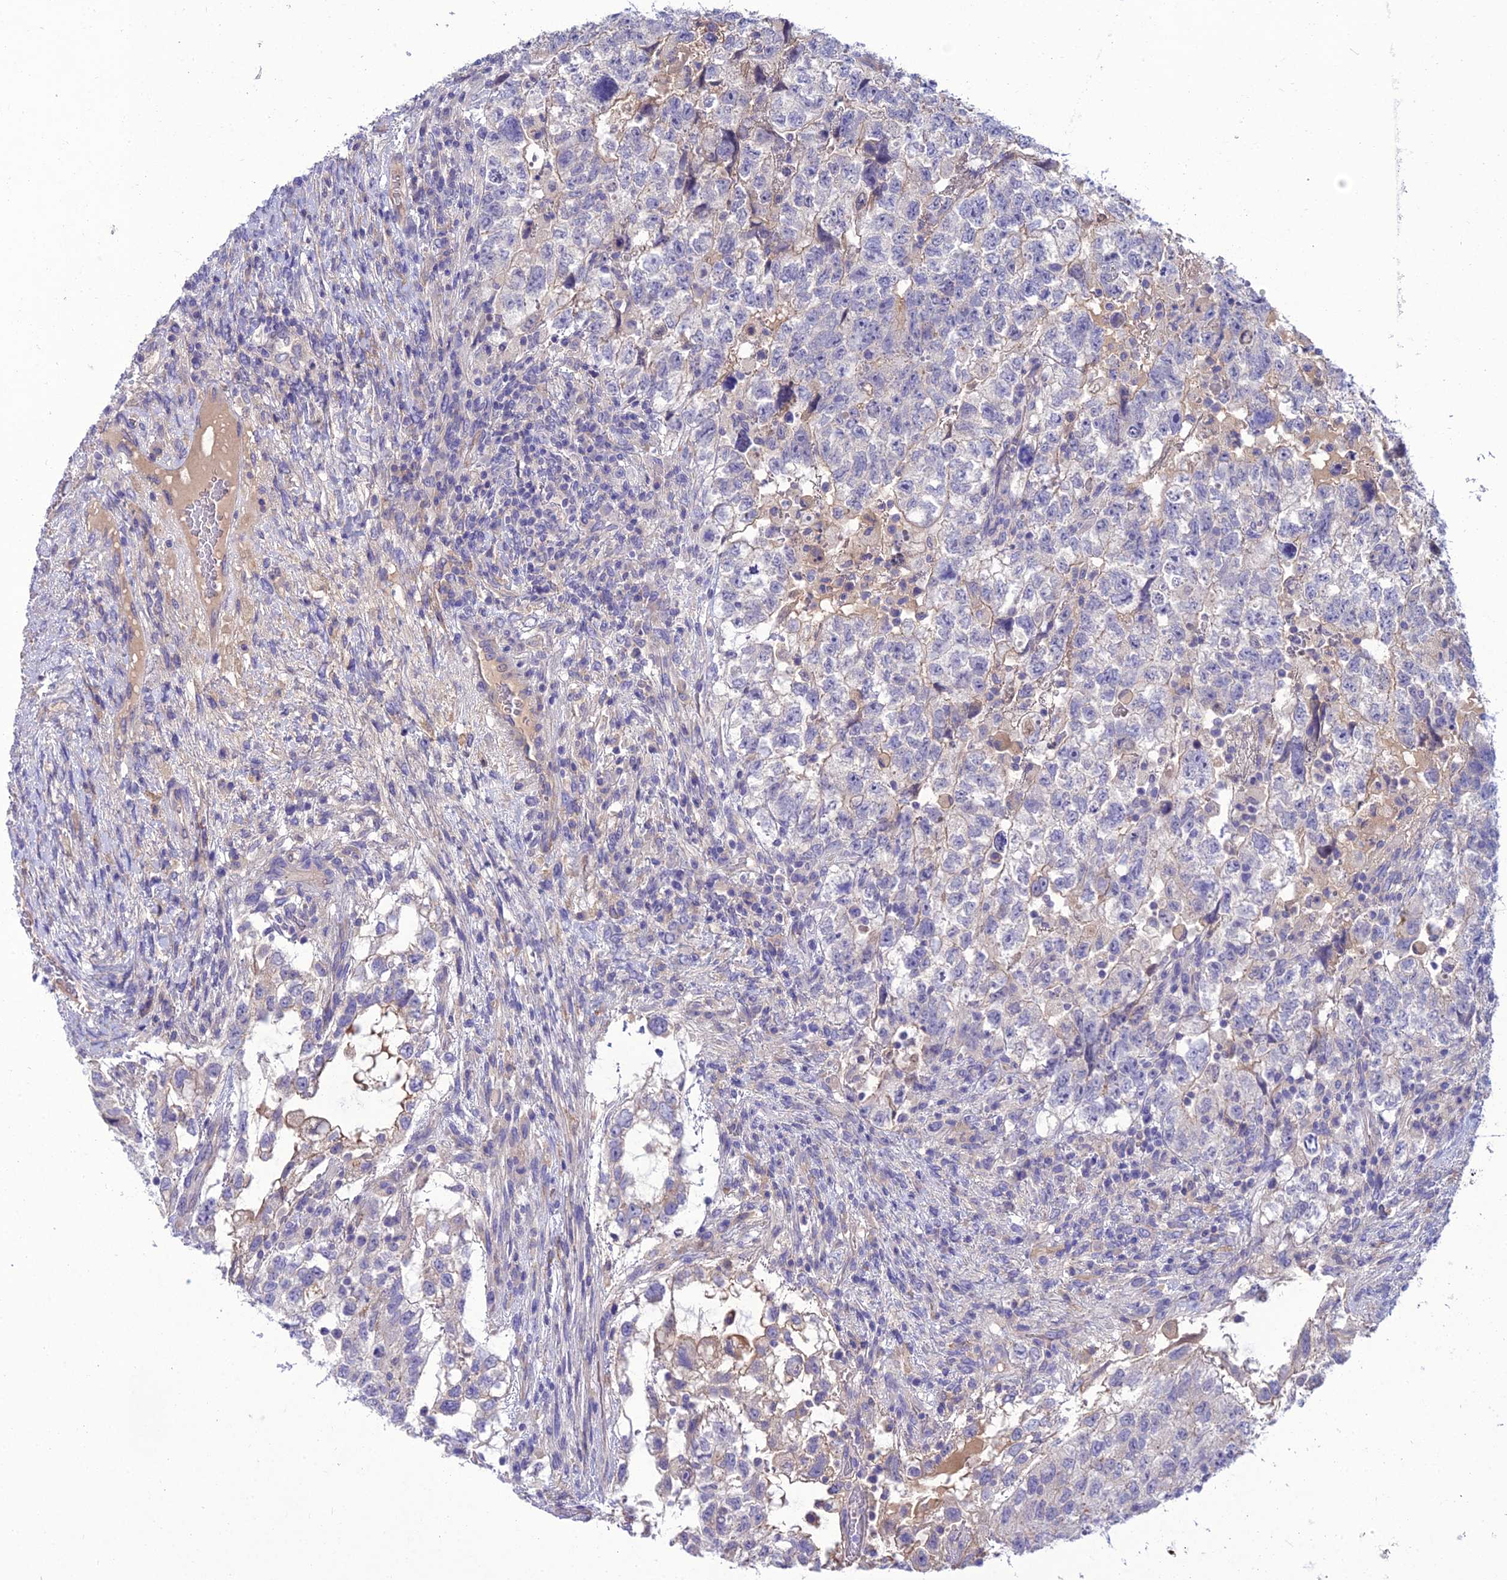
{"staining": {"intensity": "negative", "quantity": "none", "location": "none"}, "tissue": "testis cancer", "cell_type": "Tumor cells", "image_type": "cancer", "snomed": [{"axis": "morphology", "description": "Normal tissue, NOS"}, {"axis": "morphology", "description": "Carcinoma, Embryonal, NOS"}, {"axis": "topography", "description": "Testis"}], "caption": "A histopathology image of testis cancer (embryonal carcinoma) stained for a protein demonstrates no brown staining in tumor cells.", "gene": "TEKT3", "patient": {"sex": "male", "age": 36}}